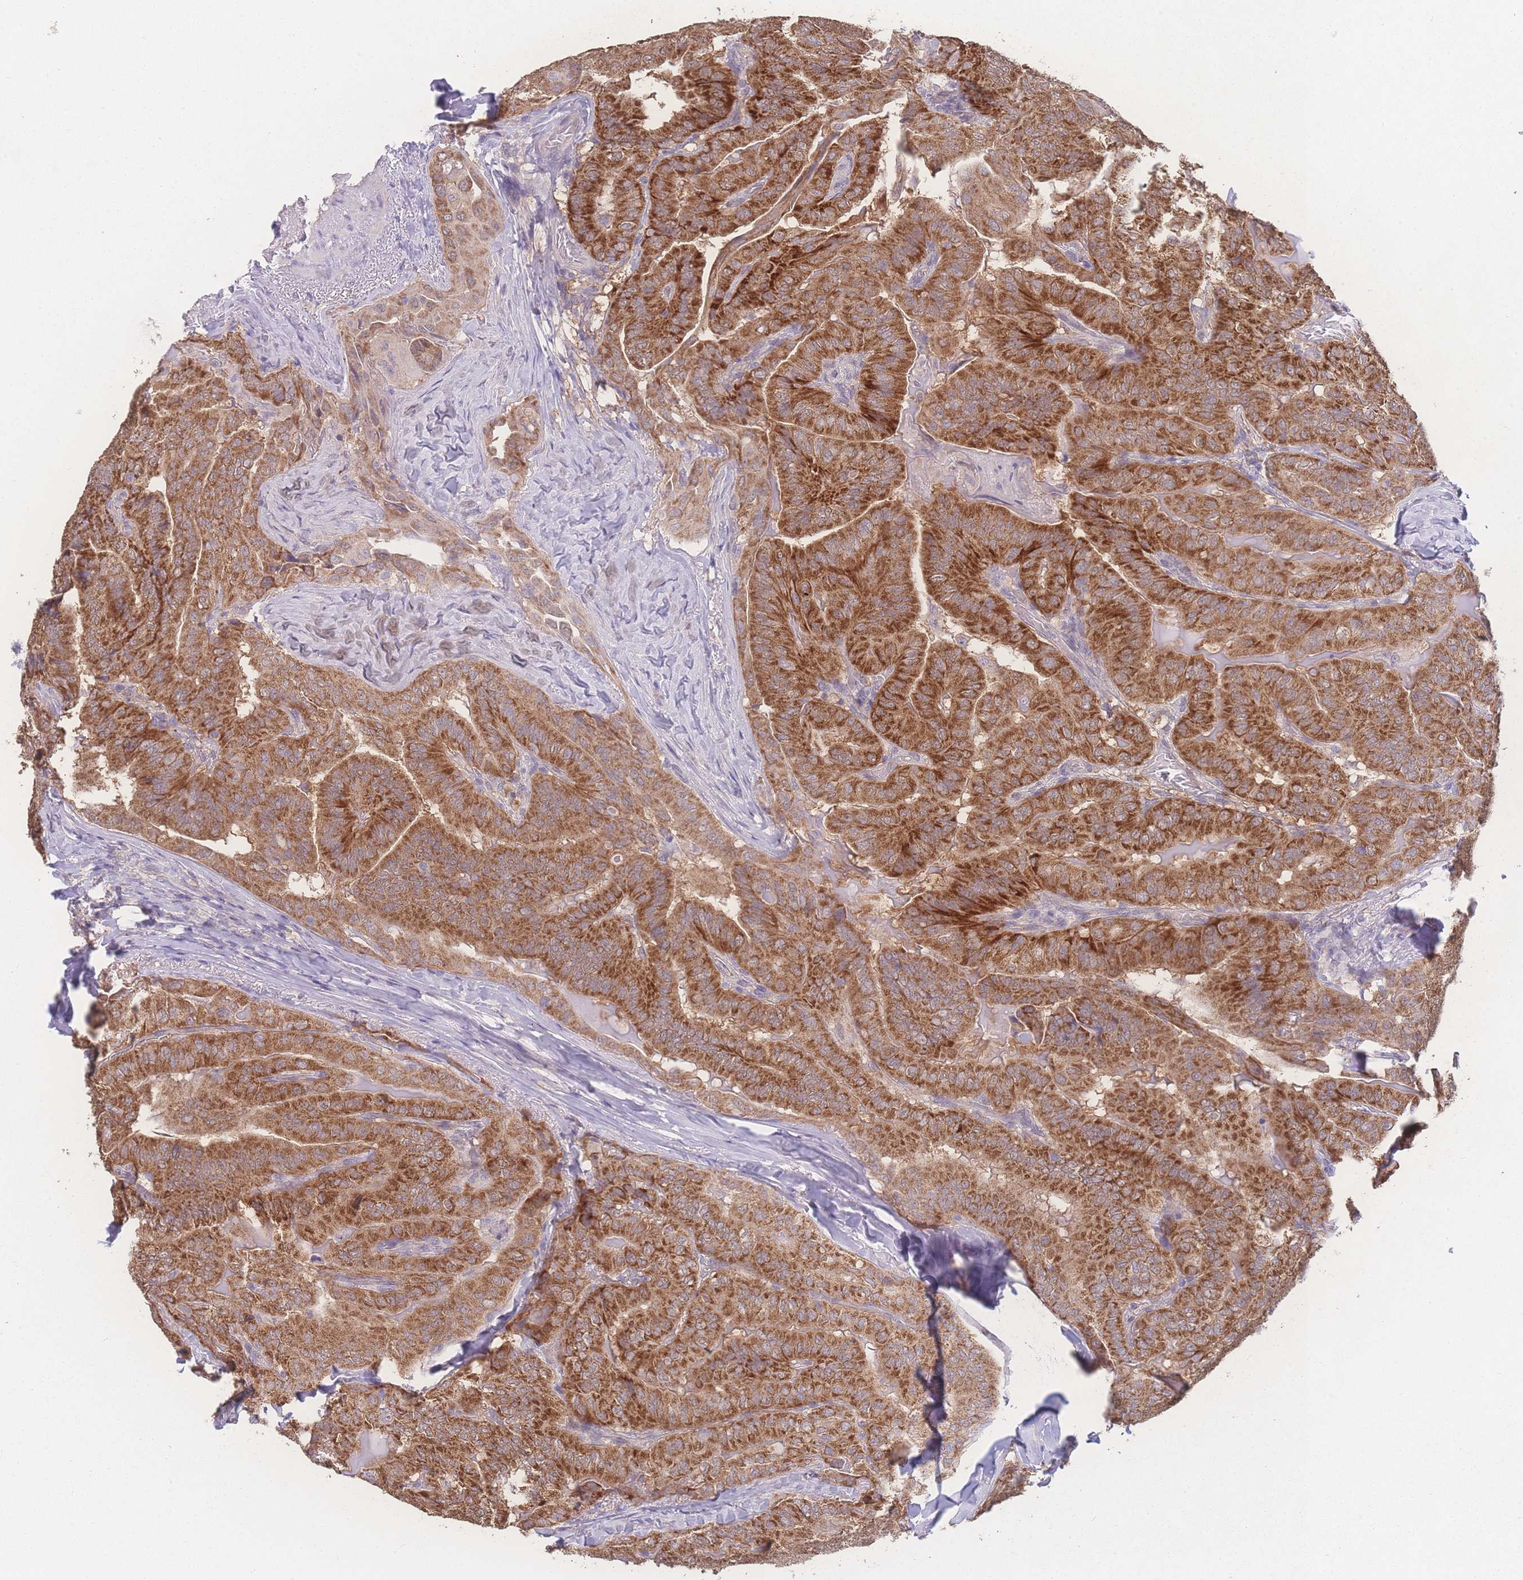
{"staining": {"intensity": "strong", "quantity": ">75%", "location": "cytoplasmic/membranous"}, "tissue": "thyroid cancer", "cell_type": "Tumor cells", "image_type": "cancer", "snomed": [{"axis": "morphology", "description": "Papillary adenocarcinoma, NOS"}, {"axis": "topography", "description": "Thyroid gland"}], "caption": "Immunohistochemistry (DAB (3,3'-diaminobenzidine)) staining of human thyroid cancer demonstrates strong cytoplasmic/membranous protein staining in approximately >75% of tumor cells.", "gene": "GIPR", "patient": {"sex": "female", "age": 68}}